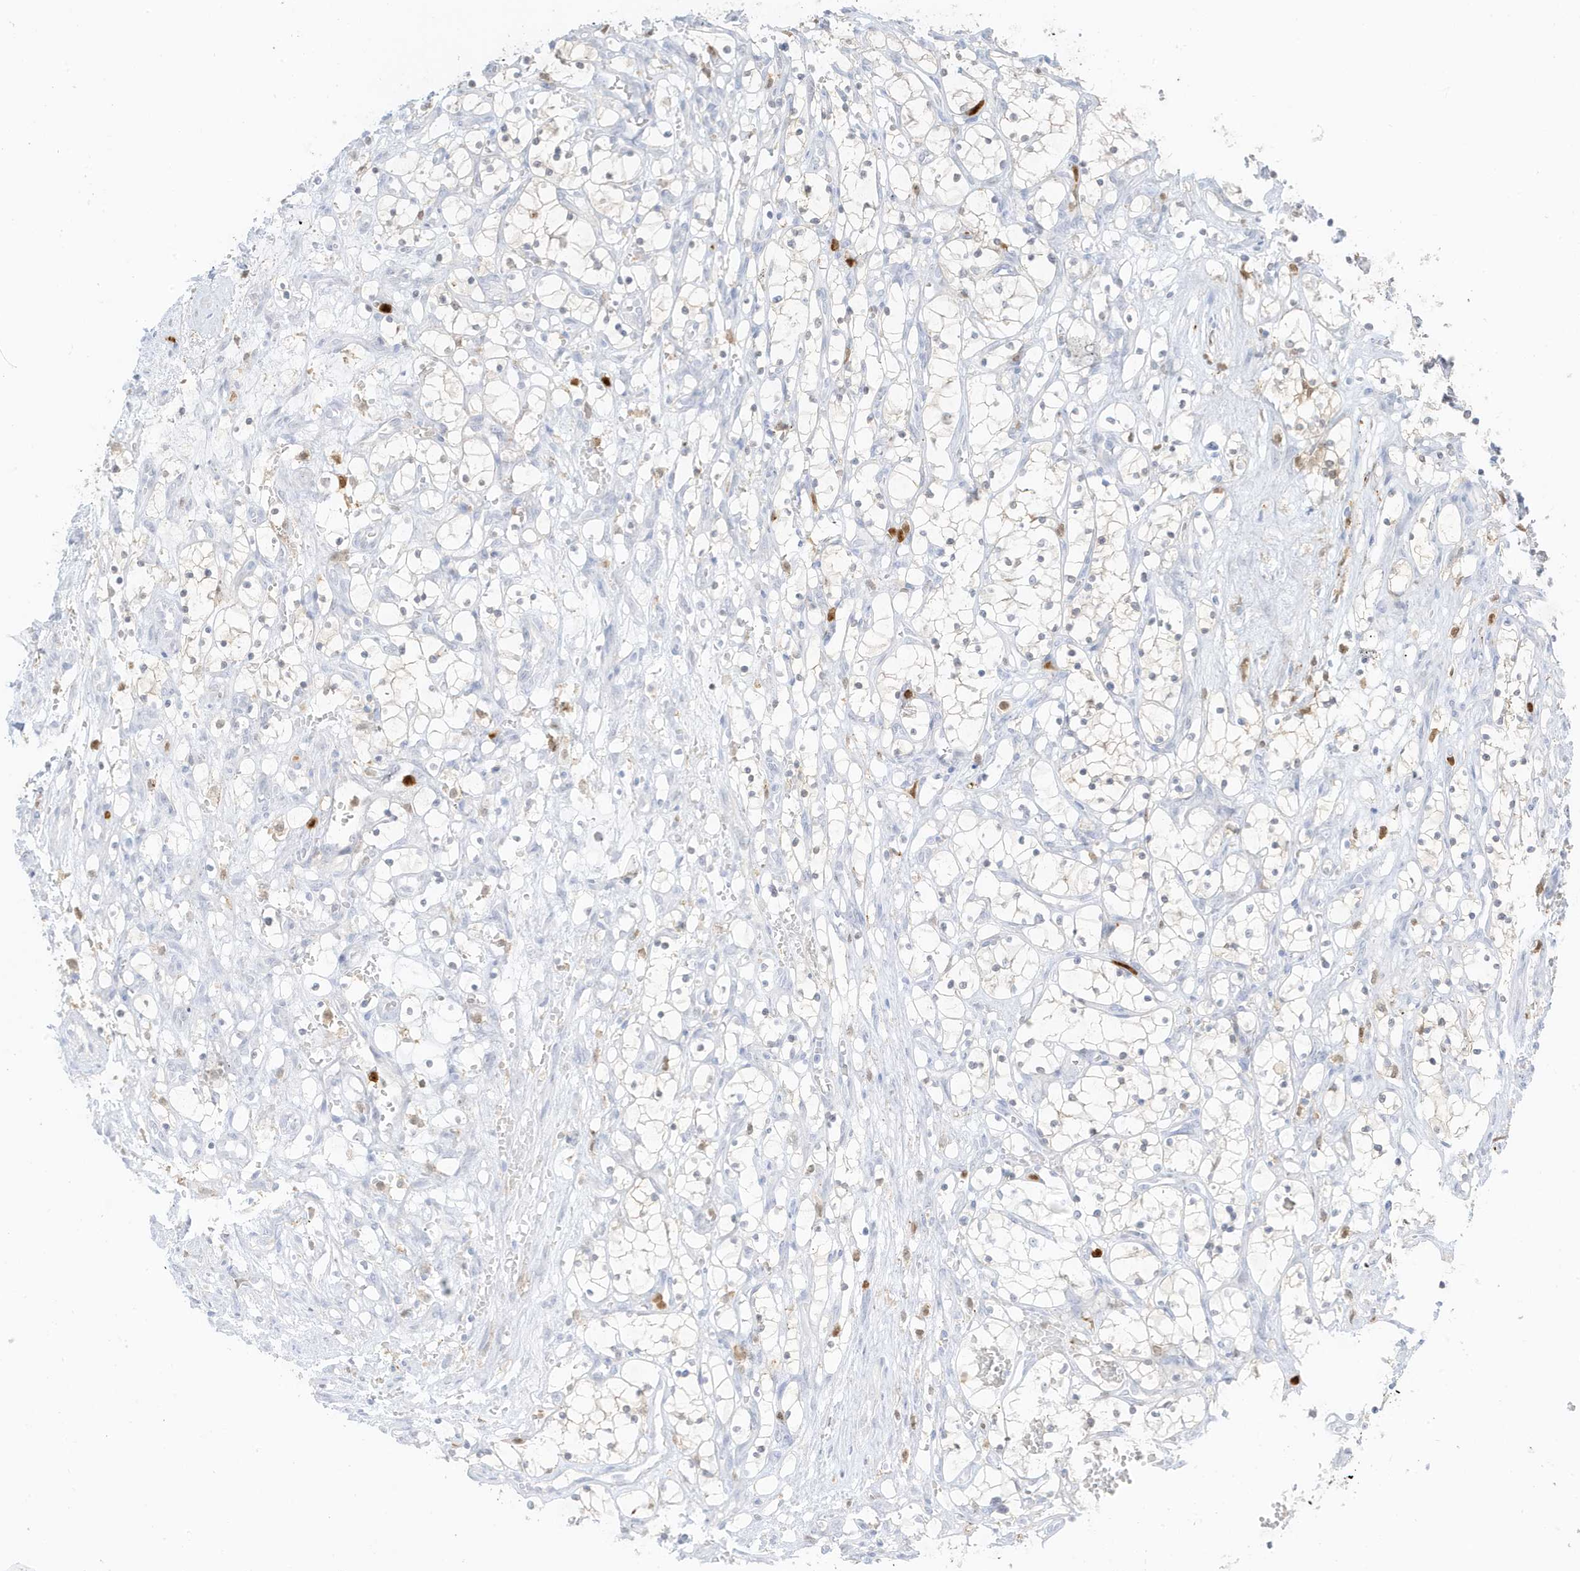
{"staining": {"intensity": "negative", "quantity": "none", "location": "none"}, "tissue": "renal cancer", "cell_type": "Tumor cells", "image_type": "cancer", "snomed": [{"axis": "morphology", "description": "Adenocarcinoma, NOS"}, {"axis": "topography", "description": "Kidney"}], "caption": "IHC photomicrograph of human adenocarcinoma (renal) stained for a protein (brown), which exhibits no staining in tumor cells. (Immunohistochemistry, brightfield microscopy, high magnification).", "gene": "GCA", "patient": {"sex": "female", "age": 69}}